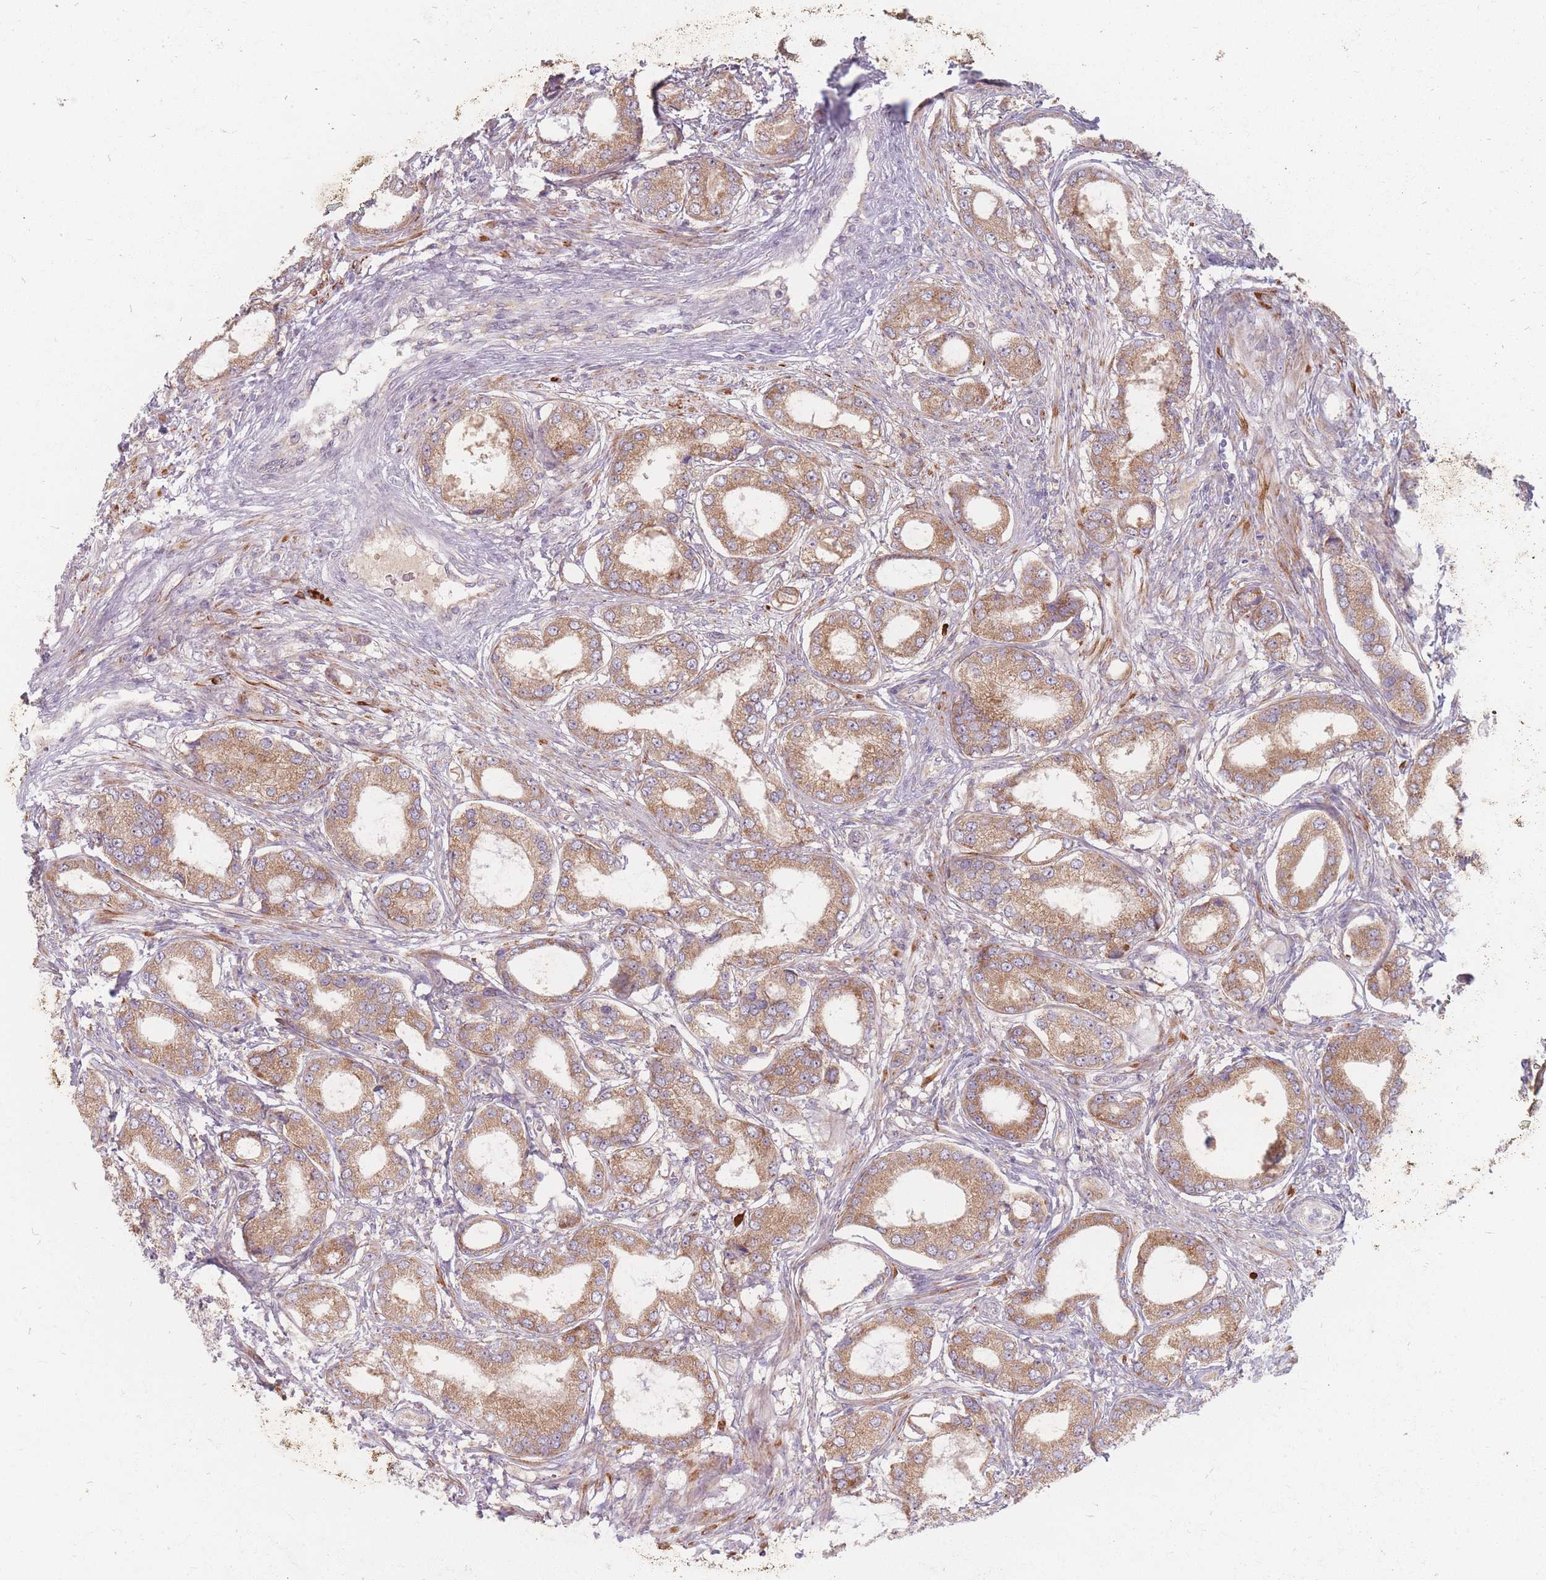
{"staining": {"intensity": "moderate", "quantity": ">75%", "location": "cytoplasmic/membranous"}, "tissue": "prostate cancer", "cell_type": "Tumor cells", "image_type": "cancer", "snomed": [{"axis": "morphology", "description": "Adenocarcinoma, High grade"}, {"axis": "topography", "description": "Prostate"}], "caption": "Immunohistochemistry (IHC) micrograph of high-grade adenocarcinoma (prostate) stained for a protein (brown), which displays medium levels of moderate cytoplasmic/membranous positivity in about >75% of tumor cells.", "gene": "SMIM14", "patient": {"sex": "male", "age": 69}}